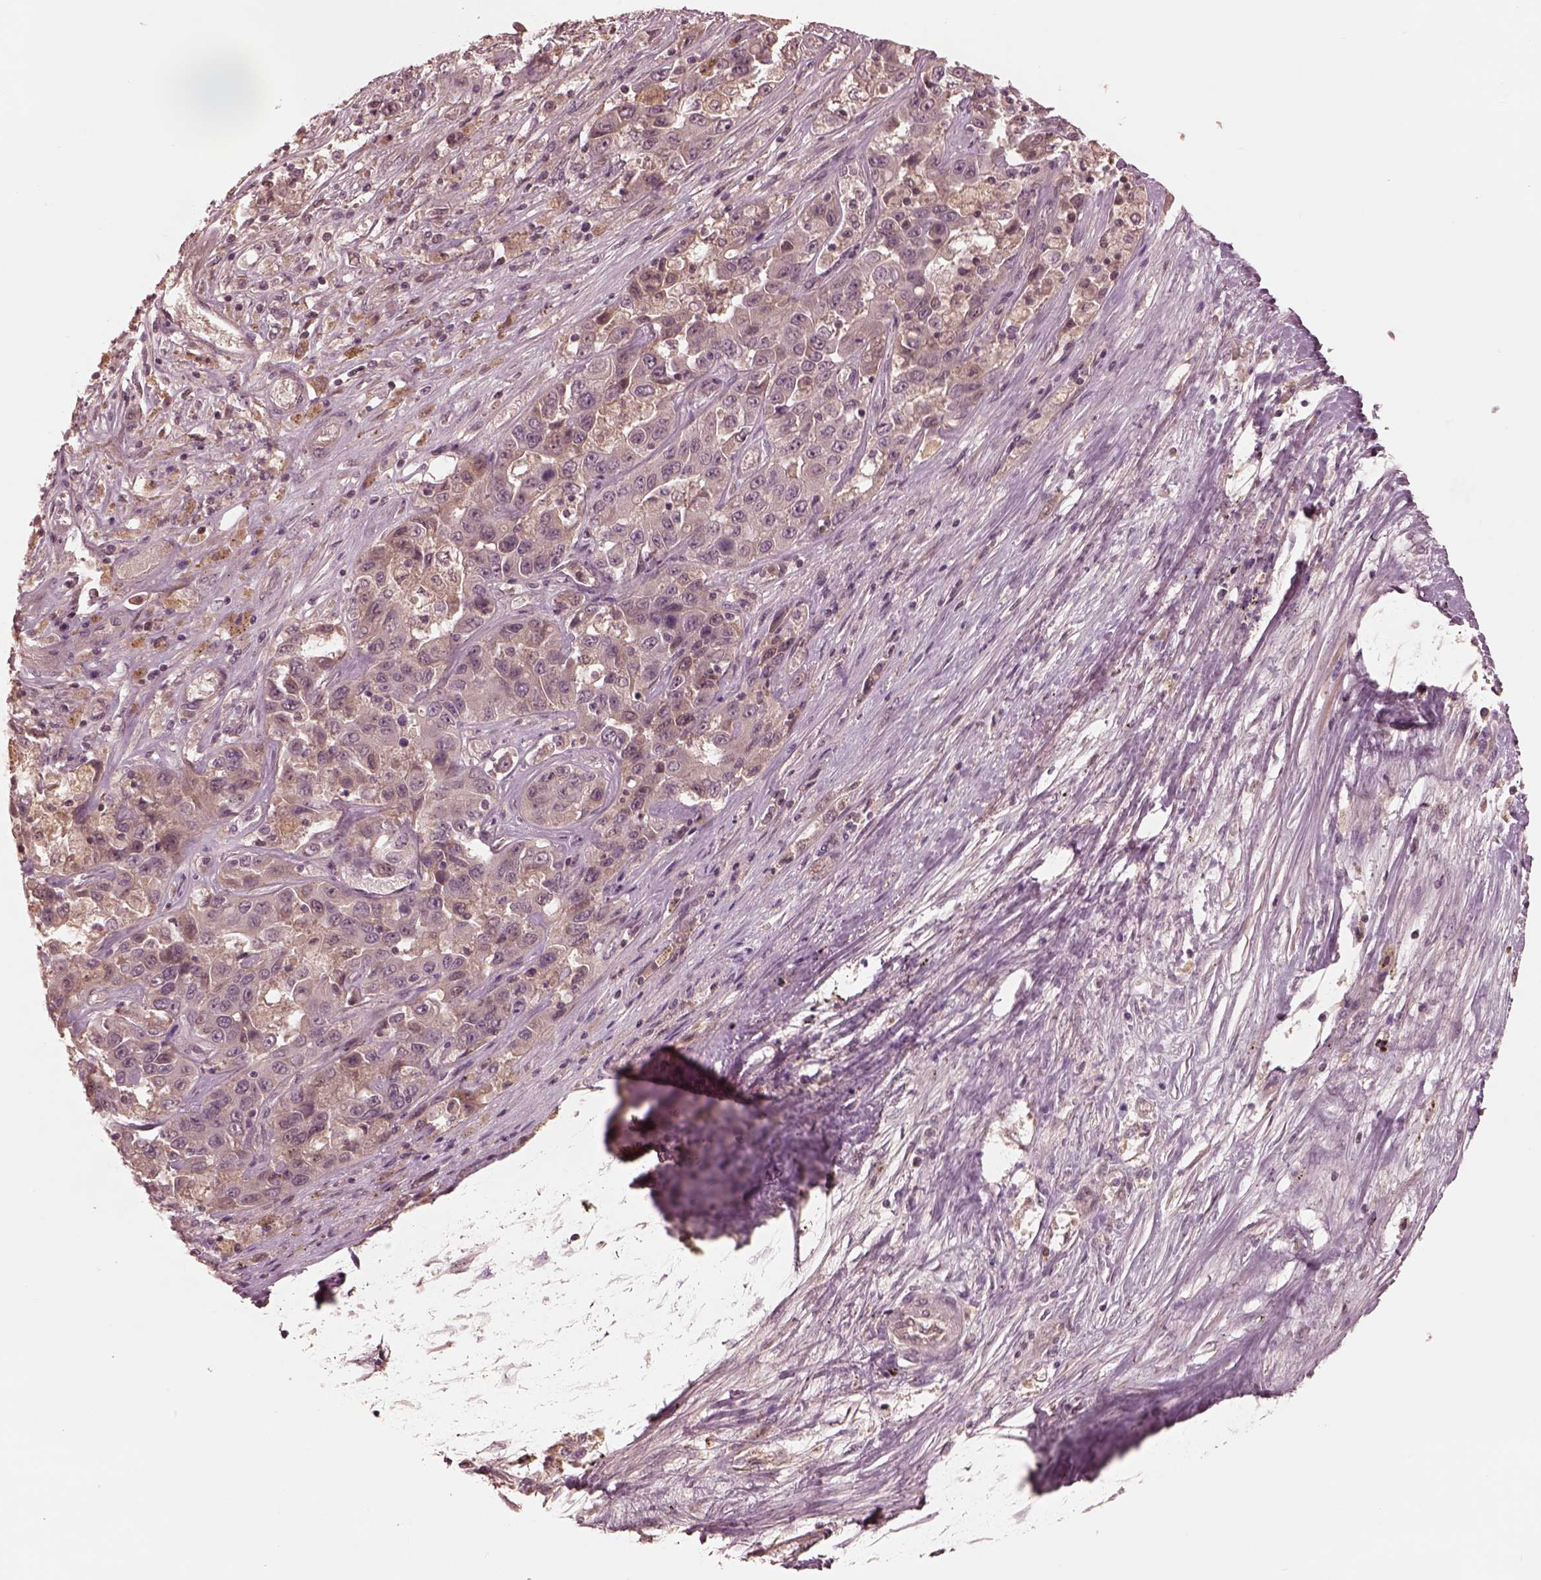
{"staining": {"intensity": "negative", "quantity": "none", "location": "none"}, "tissue": "liver cancer", "cell_type": "Tumor cells", "image_type": "cancer", "snomed": [{"axis": "morphology", "description": "Cholangiocarcinoma"}, {"axis": "topography", "description": "Liver"}], "caption": "Immunohistochemical staining of human liver cancer (cholangiocarcinoma) demonstrates no significant positivity in tumor cells. Brightfield microscopy of IHC stained with DAB (3,3'-diaminobenzidine) (brown) and hematoxylin (blue), captured at high magnification.", "gene": "TF", "patient": {"sex": "female", "age": 52}}